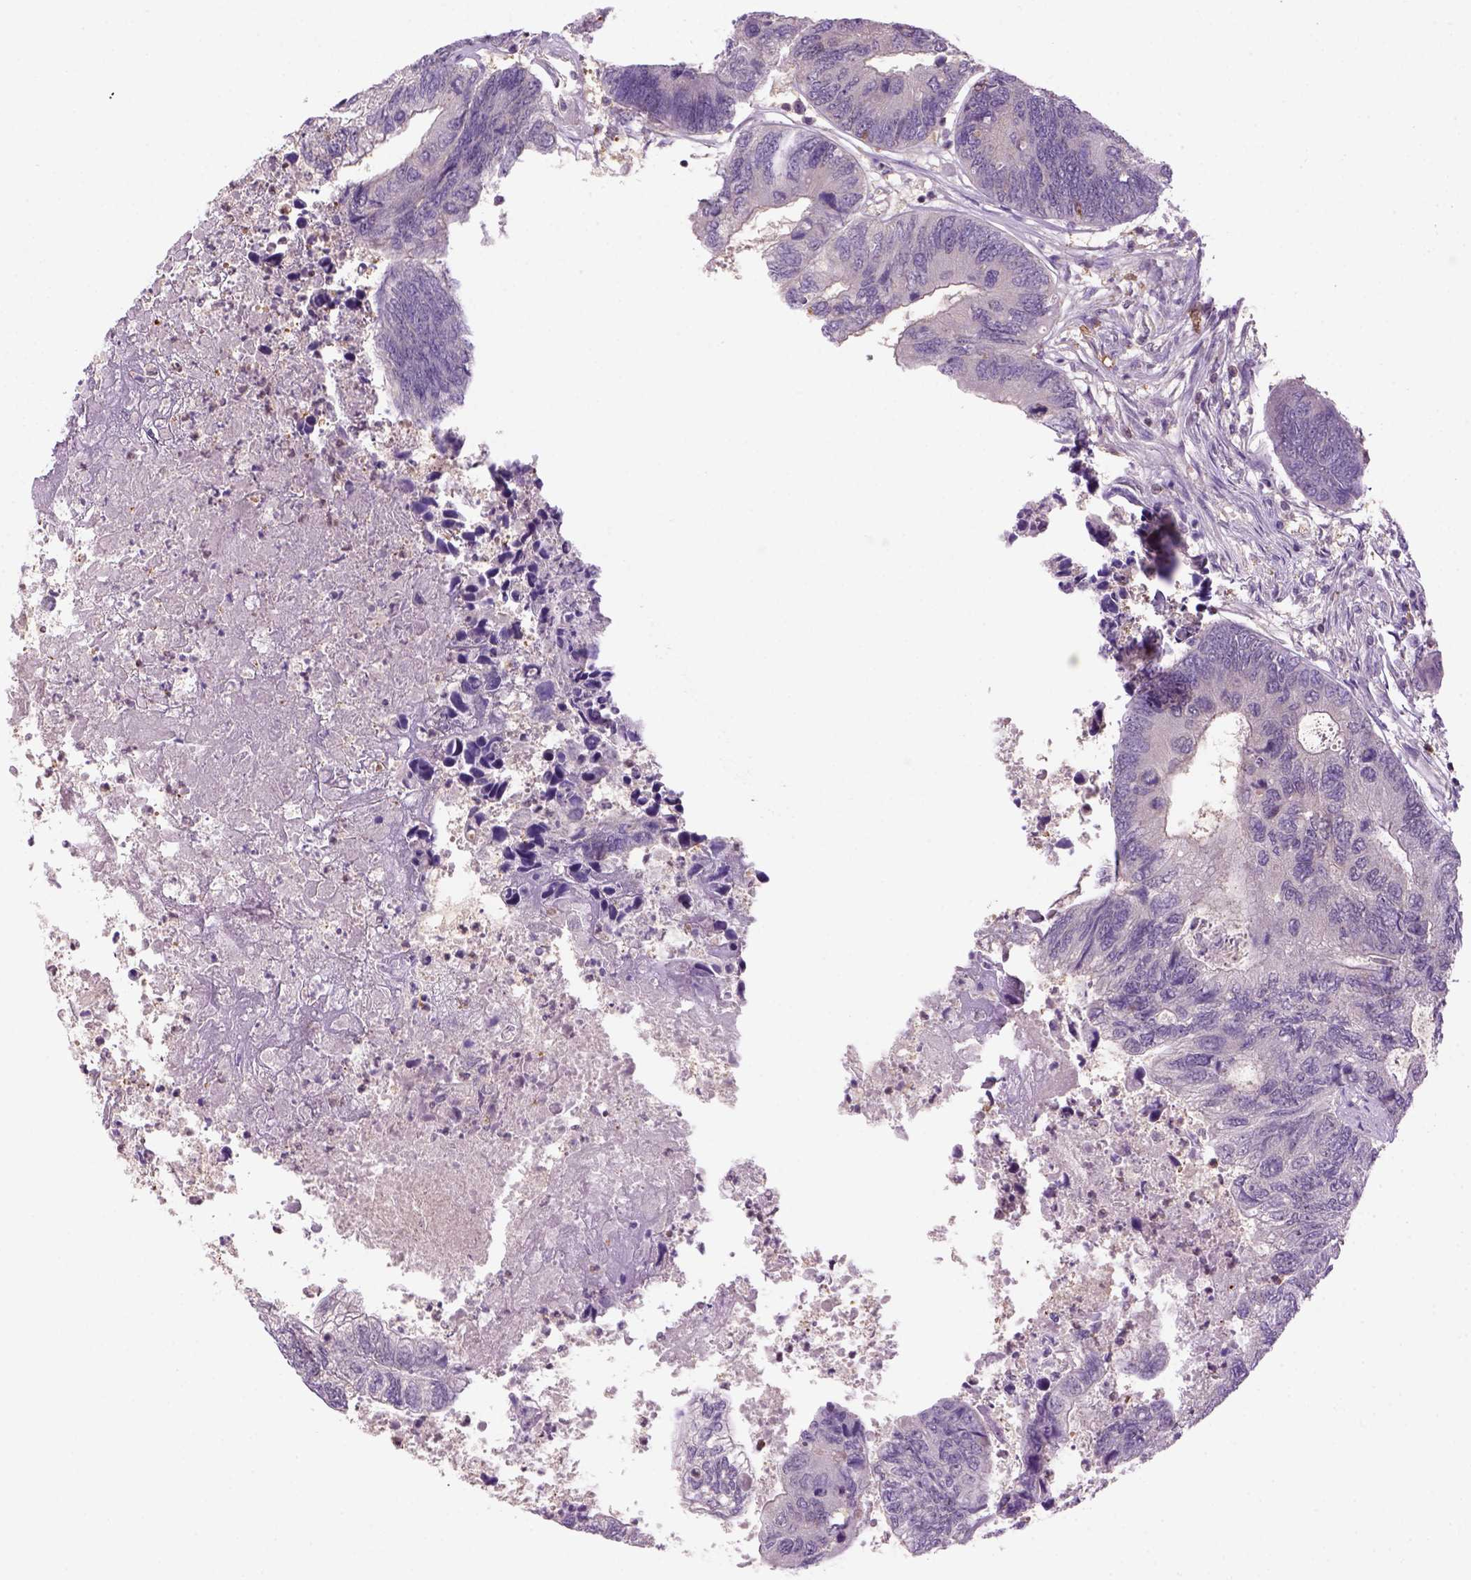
{"staining": {"intensity": "negative", "quantity": "none", "location": "none"}, "tissue": "colorectal cancer", "cell_type": "Tumor cells", "image_type": "cancer", "snomed": [{"axis": "morphology", "description": "Adenocarcinoma, NOS"}, {"axis": "topography", "description": "Colon"}], "caption": "Immunohistochemistry (IHC) image of human colorectal adenocarcinoma stained for a protein (brown), which demonstrates no staining in tumor cells.", "gene": "GOT1", "patient": {"sex": "female", "age": 67}}